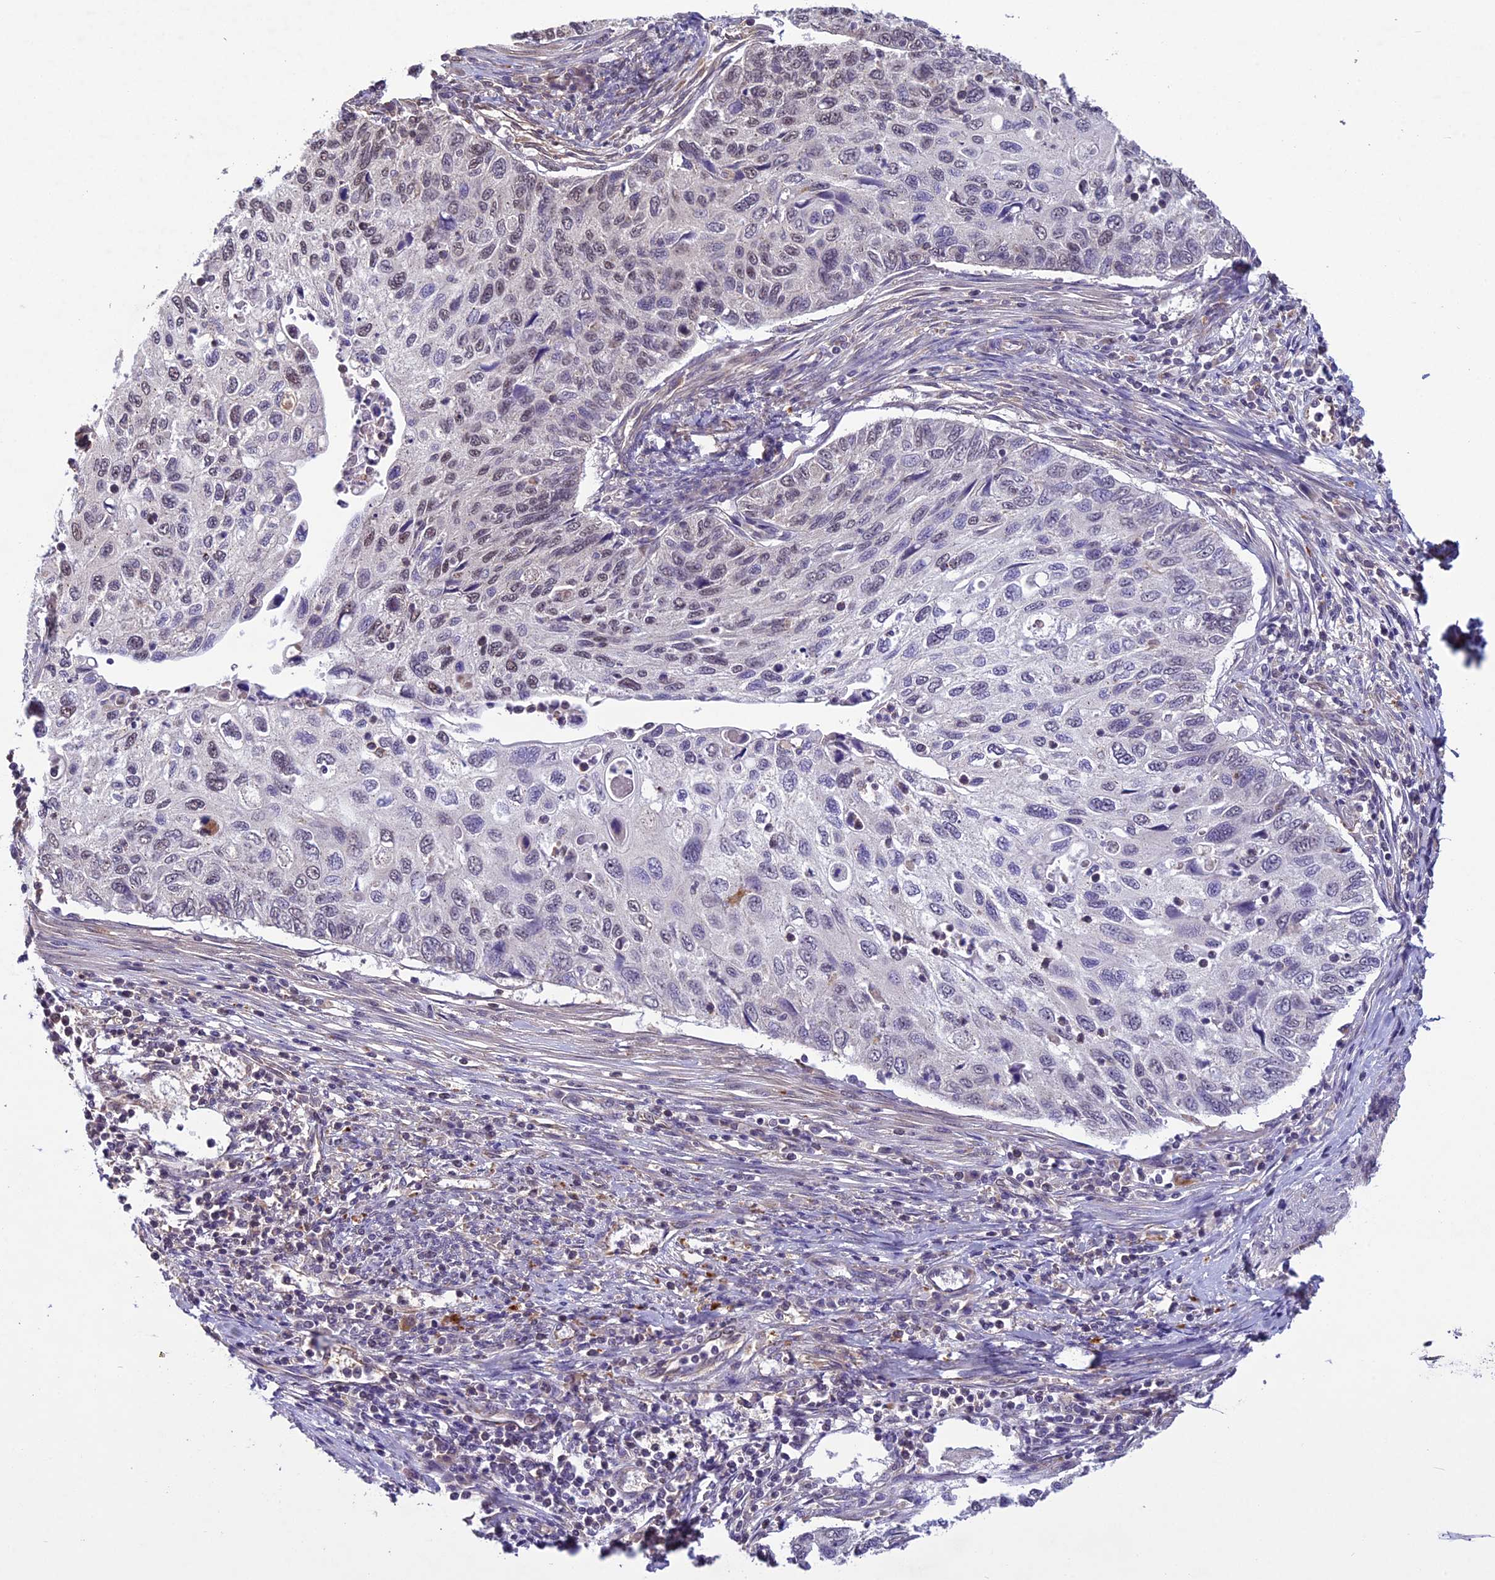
{"staining": {"intensity": "weak", "quantity": "<25%", "location": "nuclear"}, "tissue": "cervical cancer", "cell_type": "Tumor cells", "image_type": "cancer", "snomed": [{"axis": "morphology", "description": "Squamous cell carcinoma, NOS"}, {"axis": "topography", "description": "Cervix"}], "caption": "Immunohistochemical staining of cervical cancer (squamous cell carcinoma) reveals no significant expression in tumor cells.", "gene": "C3orf70", "patient": {"sex": "female", "age": 70}}